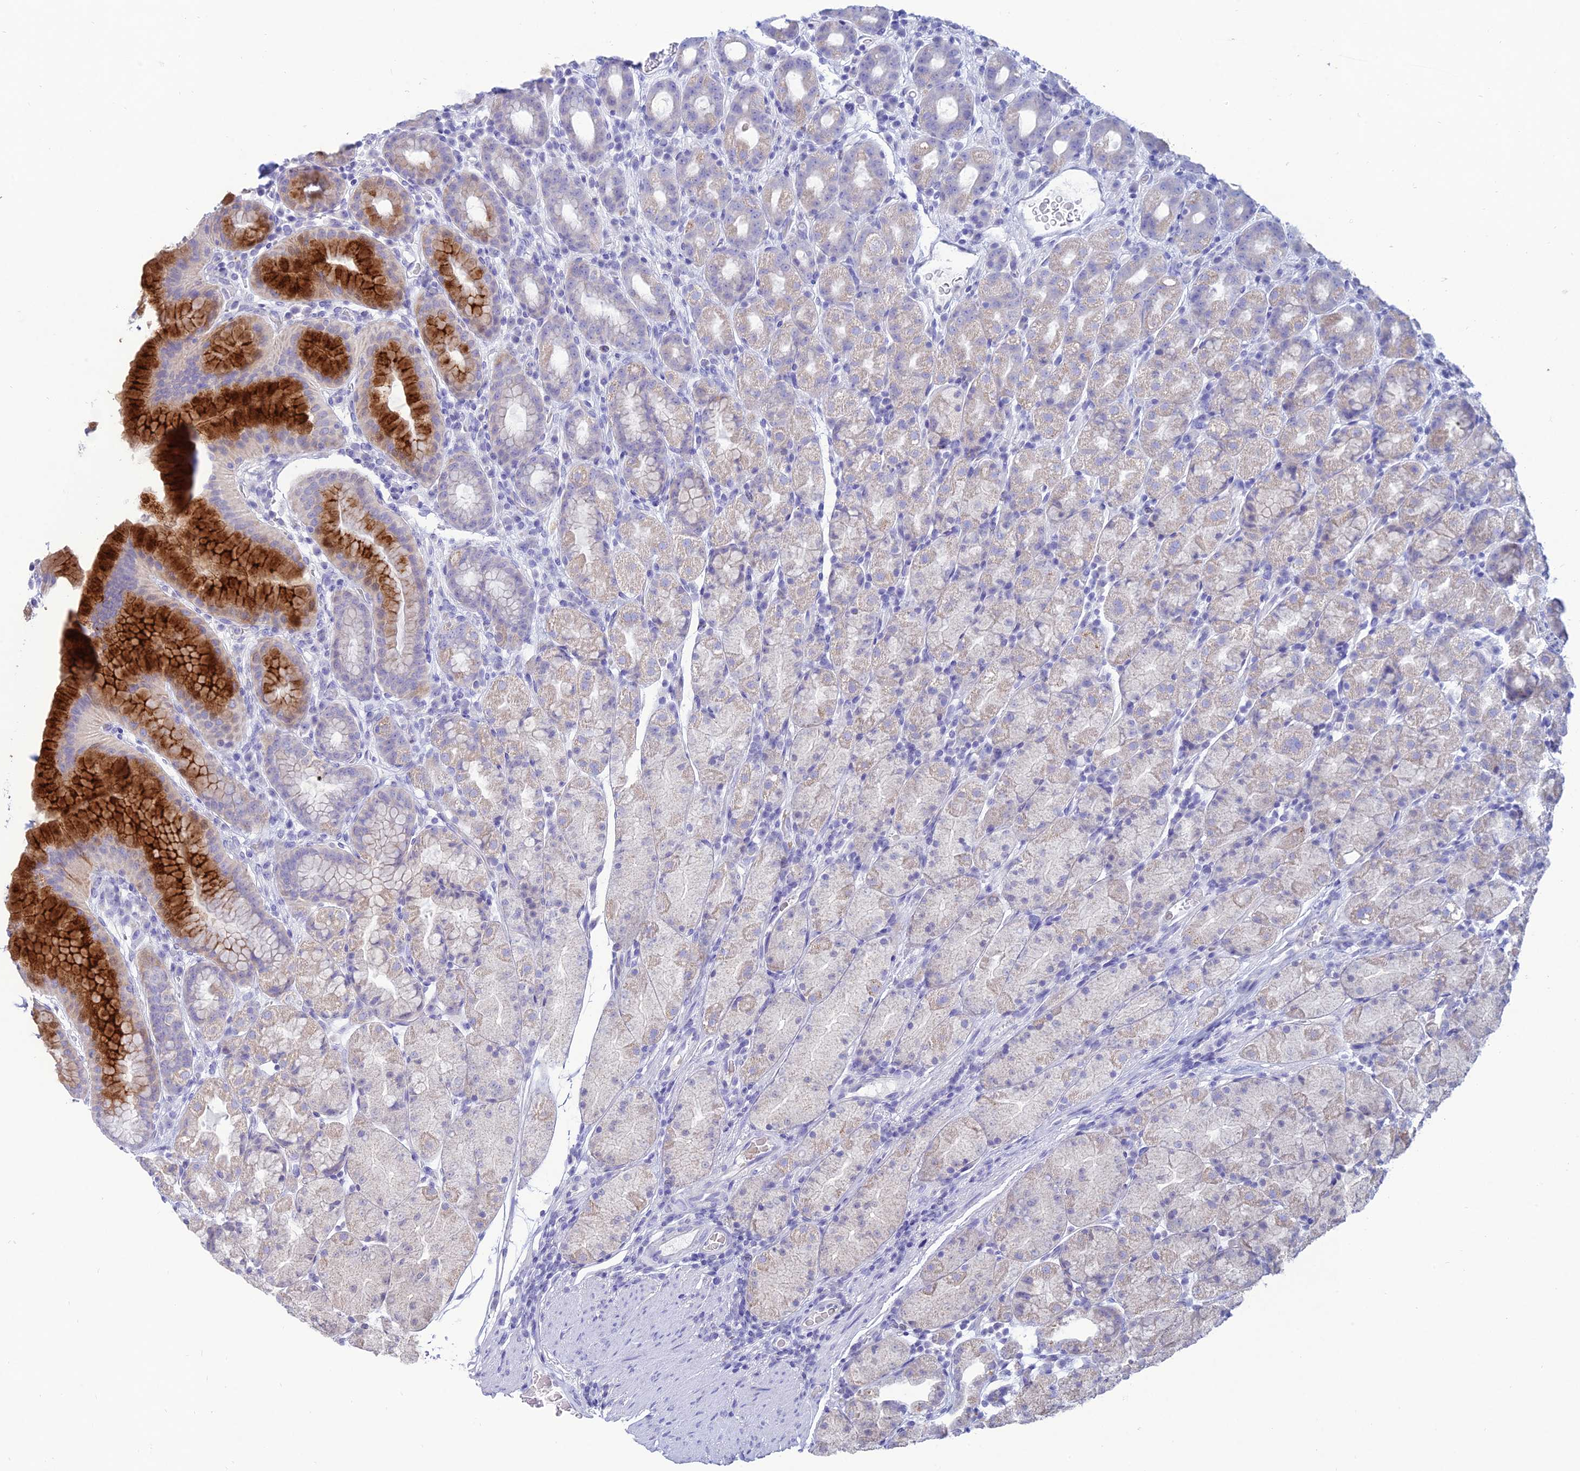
{"staining": {"intensity": "strong", "quantity": "<25%", "location": "cytoplasmic/membranous"}, "tissue": "stomach", "cell_type": "Glandular cells", "image_type": "normal", "snomed": [{"axis": "morphology", "description": "Normal tissue, NOS"}, {"axis": "topography", "description": "Stomach, upper"}, {"axis": "topography", "description": "Stomach, lower"}, {"axis": "topography", "description": "Small intestine"}], "caption": "Immunohistochemistry (IHC) photomicrograph of normal stomach: human stomach stained using IHC displays medium levels of strong protein expression localized specifically in the cytoplasmic/membranous of glandular cells, appearing as a cytoplasmic/membranous brown color.", "gene": "MAL2", "patient": {"sex": "male", "age": 68}}